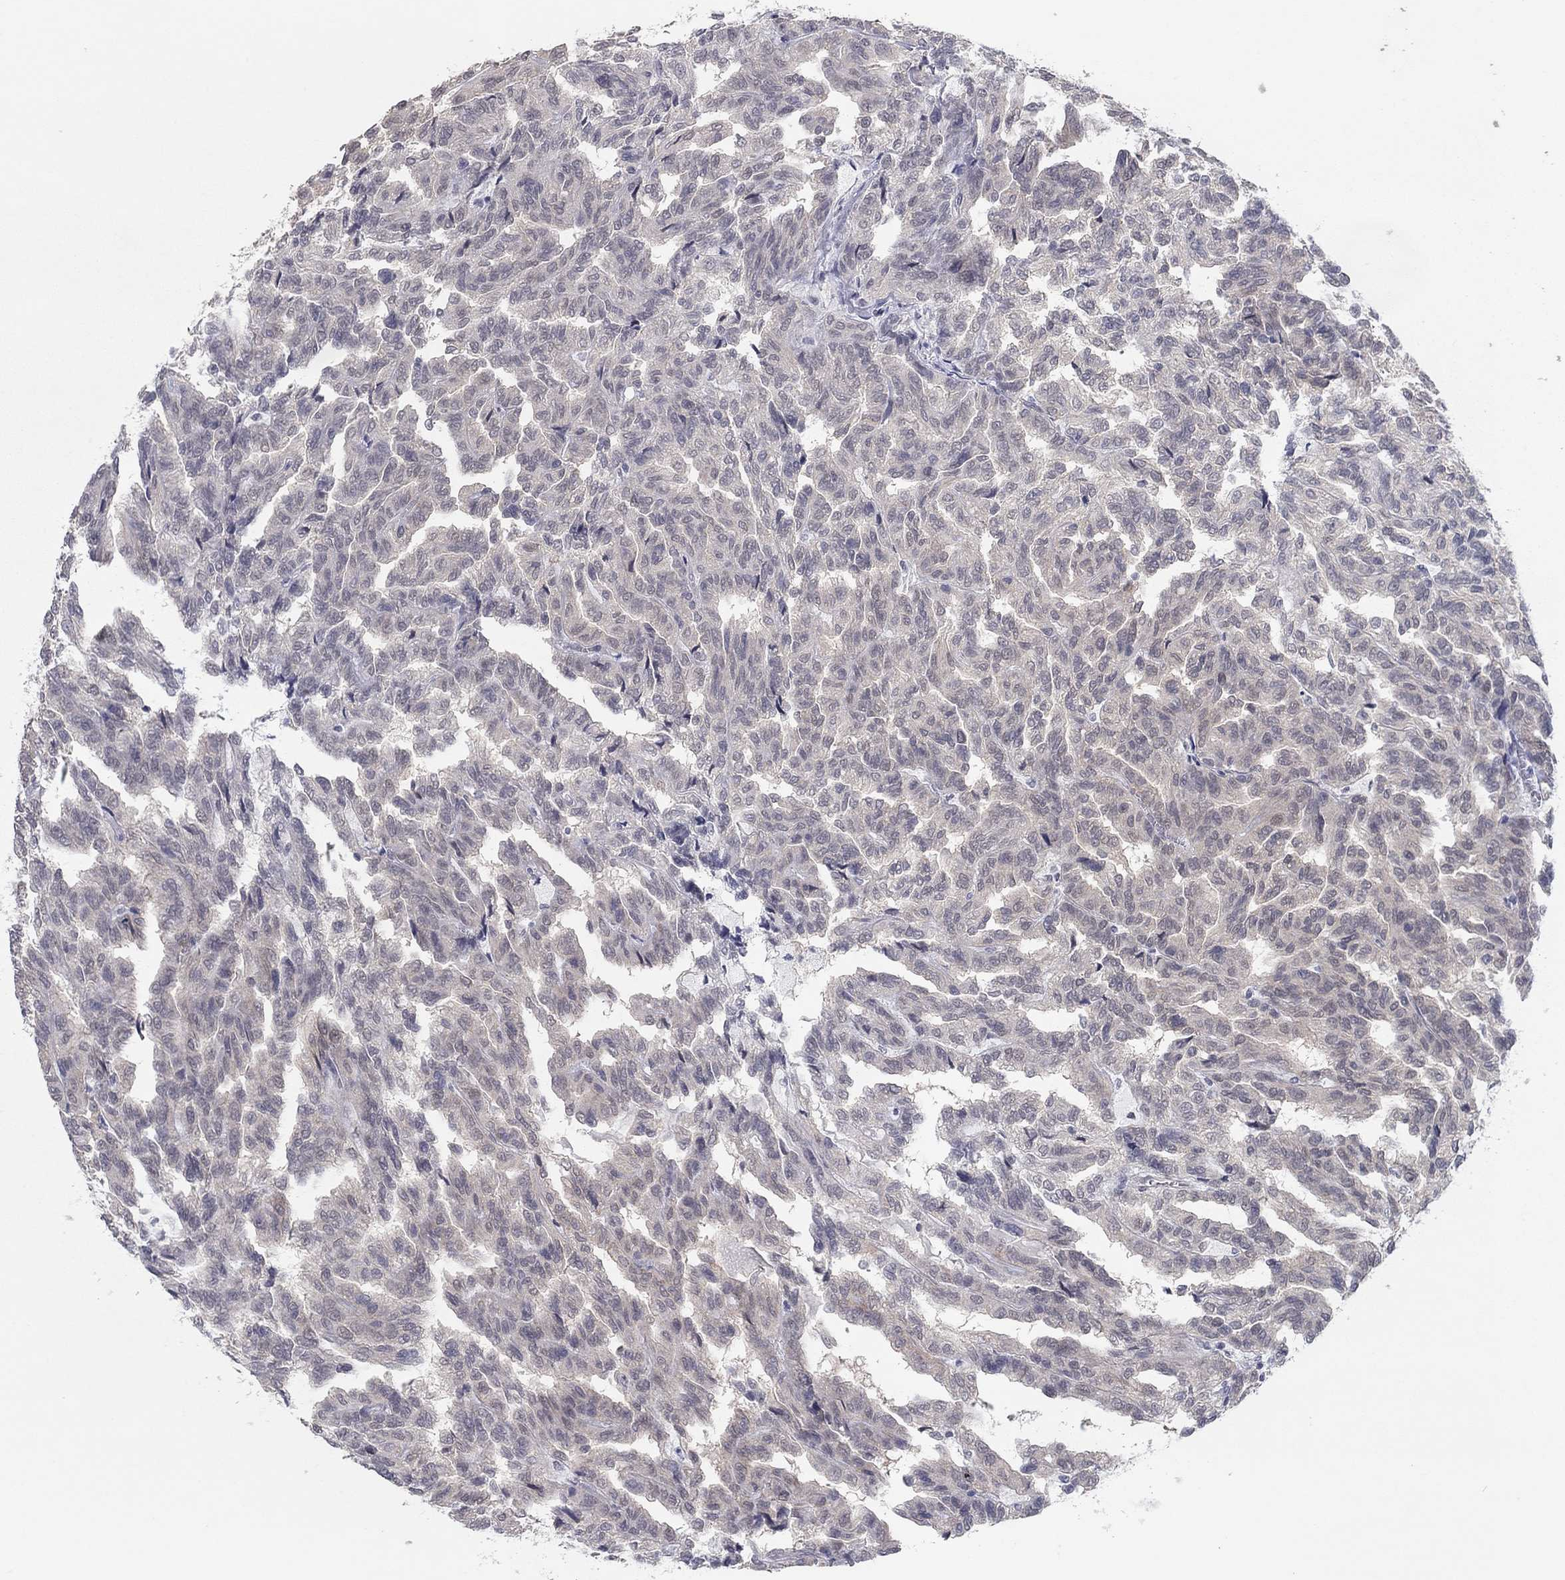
{"staining": {"intensity": "negative", "quantity": "none", "location": "none"}, "tissue": "renal cancer", "cell_type": "Tumor cells", "image_type": "cancer", "snomed": [{"axis": "morphology", "description": "Adenocarcinoma, NOS"}, {"axis": "topography", "description": "Kidney"}], "caption": "Tumor cells show no significant protein expression in renal cancer (adenocarcinoma). (DAB IHC visualized using brightfield microscopy, high magnification).", "gene": "SLC22A2", "patient": {"sex": "male", "age": 79}}